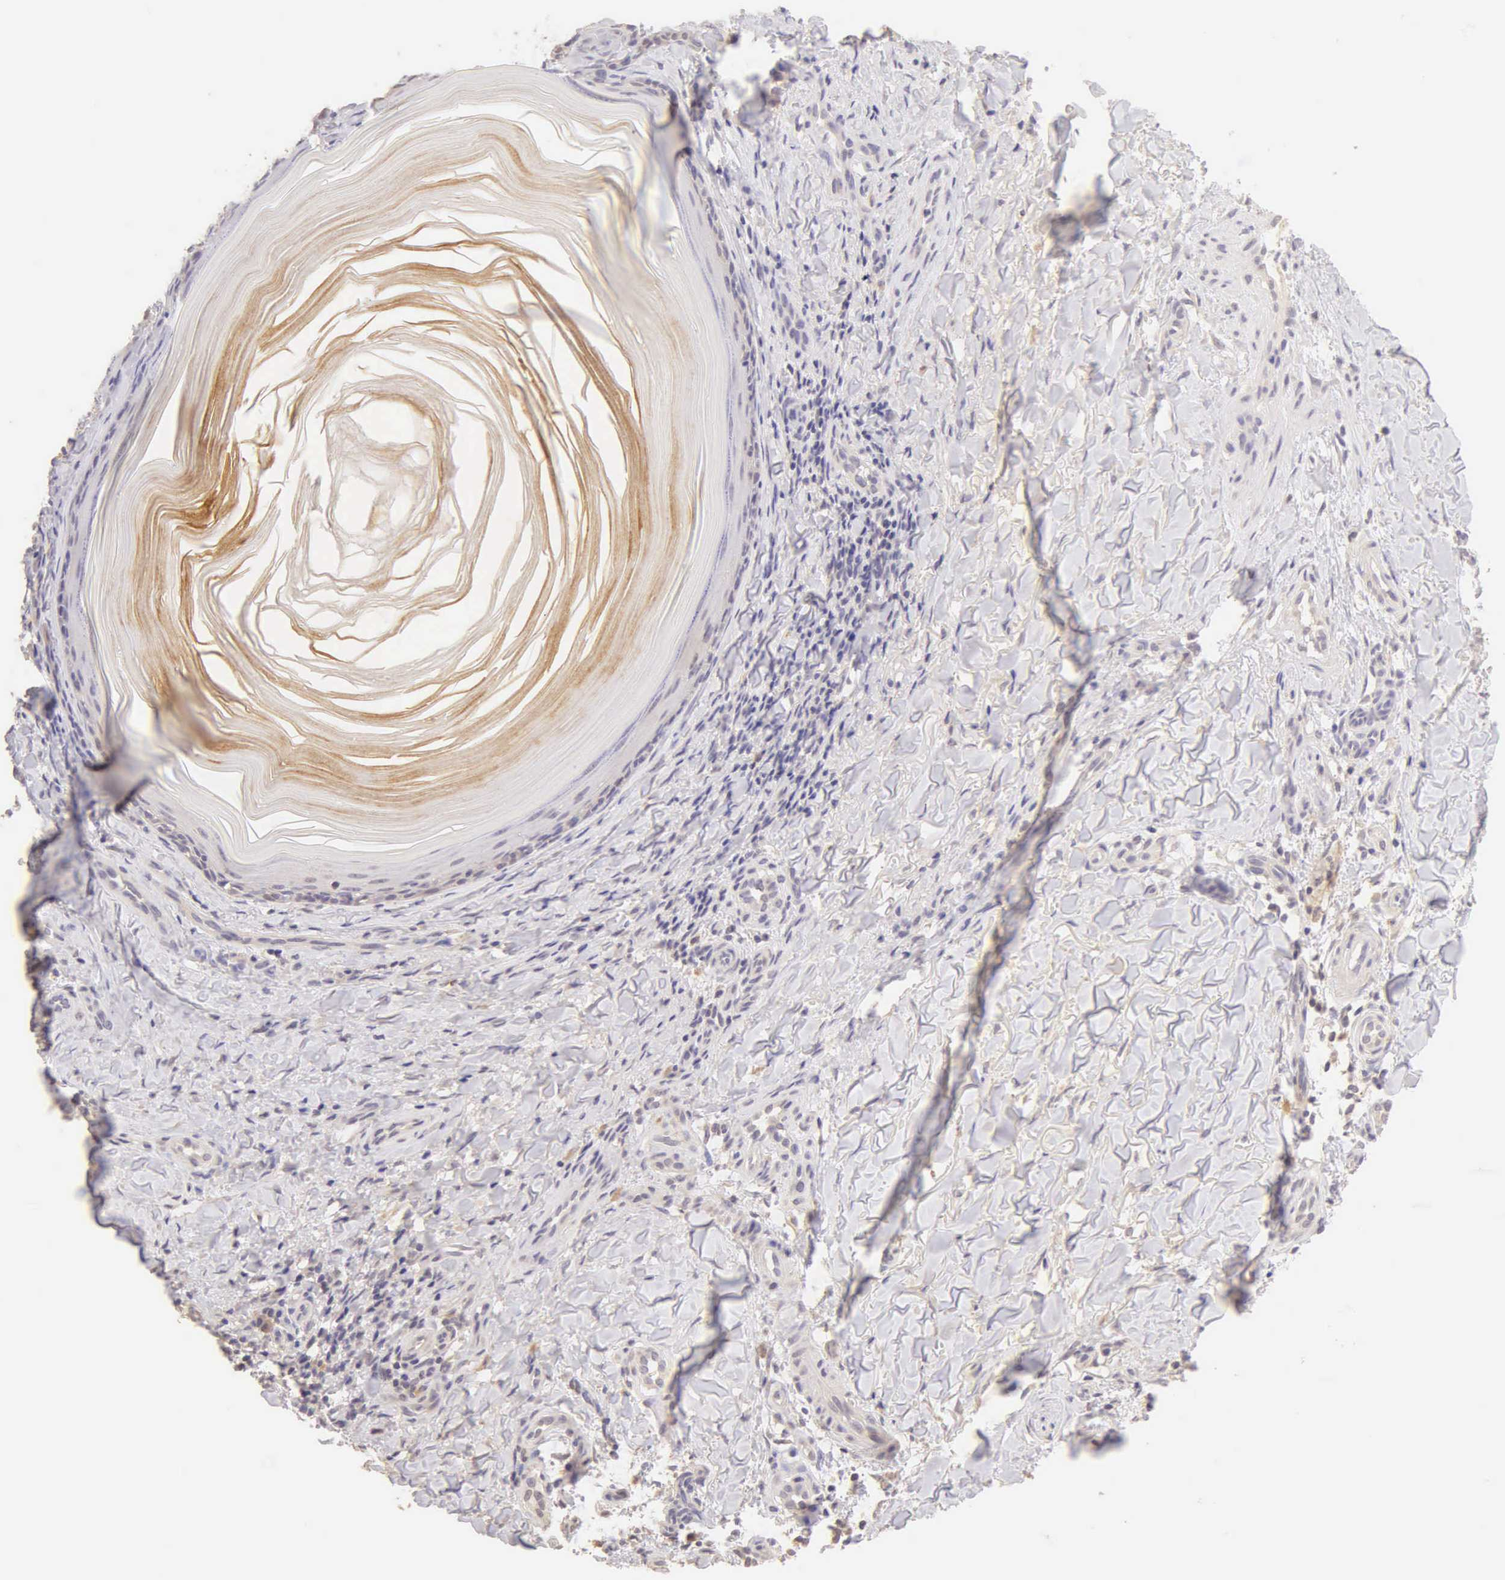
{"staining": {"intensity": "negative", "quantity": "none", "location": "none"}, "tissue": "skin cancer", "cell_type": "Tumor cells", "image_type": "cancer", "snomed": [{"axis": "morphology", "description": "Normal tissue, NOS"}, {"axis": "morphology", "description": "Basal cell carcinoma"}, {"axis": "topography", "description": "Skin"}], "caption": "Tumor cells are negative for brown protein staining in skin basal cell carcinoma.", "gene": "ESR1", "patient": {"sex": "male", "age": 81}}